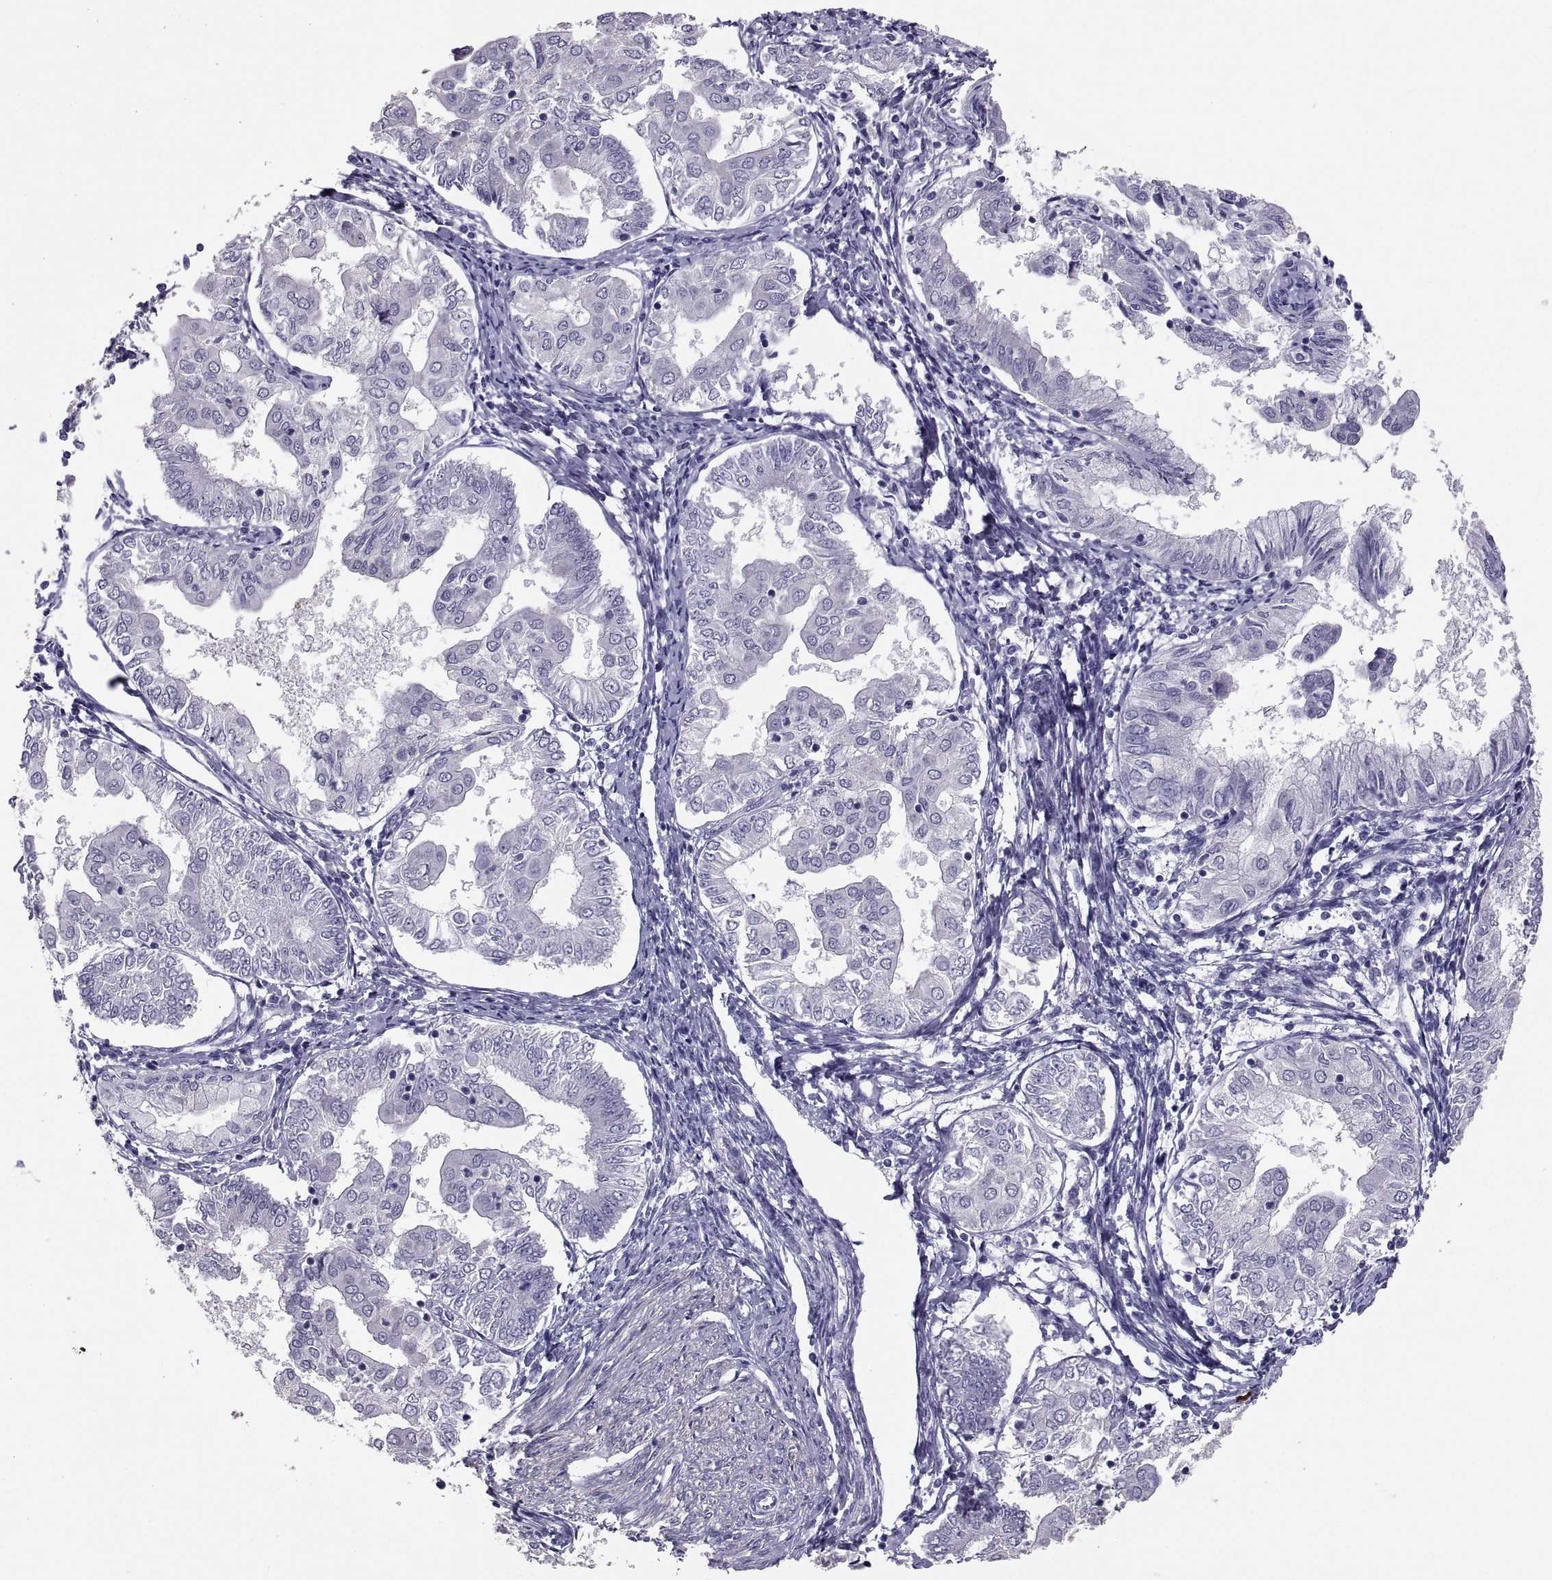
{"staining": {"intensity": "negative", "quantity": "none", "location": "none"}, "tissue": "endometrial cancer", "cell_type": "Tumor cells", "image_type": "cancer", "snomed": [{"axis": "morphology", "description": "Adenocarcinoma, NOS"}, {"axis": "topography", "description": "Endometrium"}], "caption": "Photomicrograph shows no significant protein expression in tumor cells of endometrial cancer (adenocarcinoma).", "gene": "IGSF1", "patient": {"sex": "female", "age": 68}}